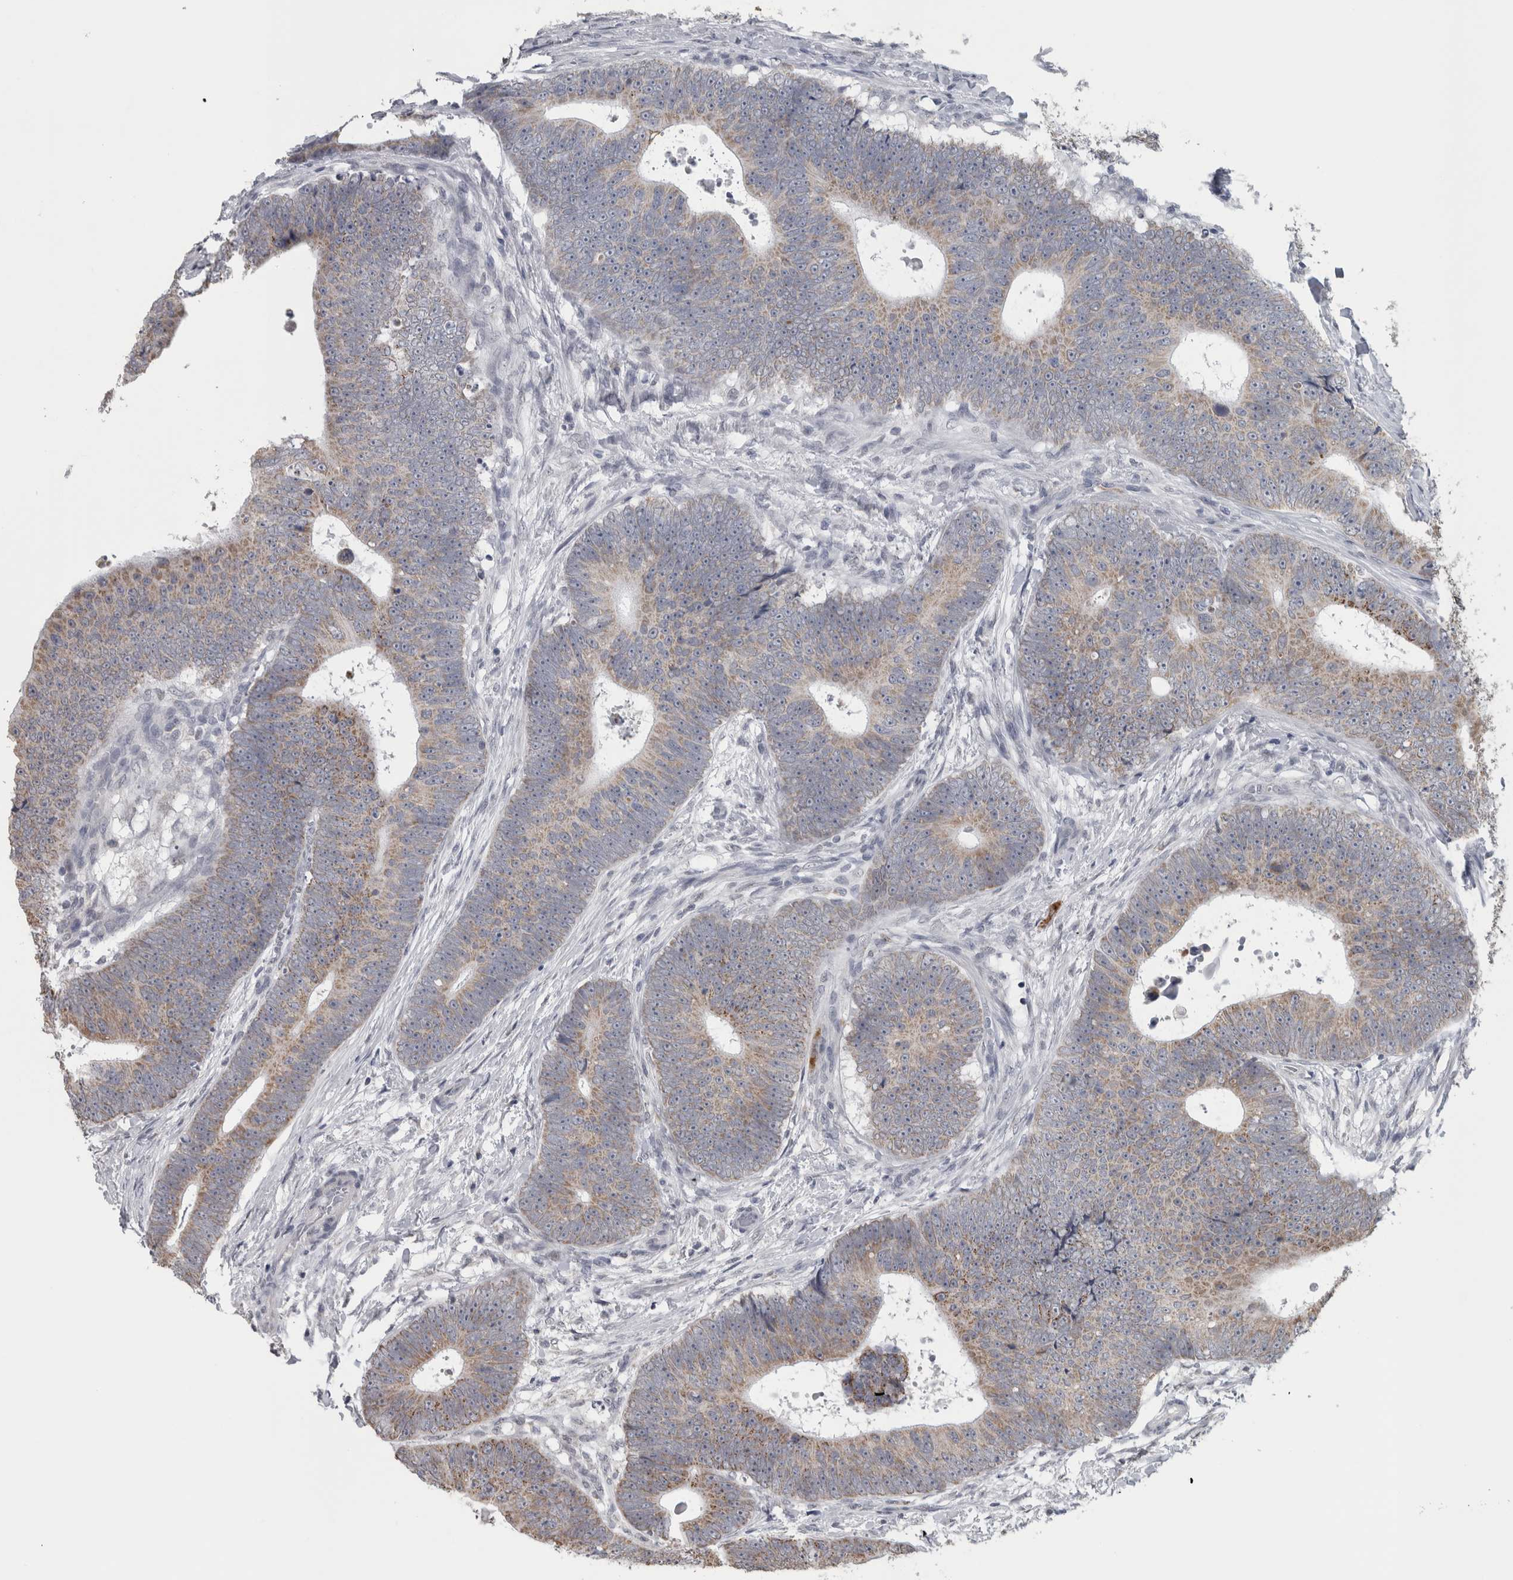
{"staining": {"intensity": "weak", "quantity": ">75%", "location": "cytoplasmic/membranous"}, "tissue": "colorectal cancer", "cell_type": "Tumor cells", "image_type": "cancer", "snomed": [{"axis": "morphology", "description": "Adenocarcinoma, NOS"}, {"axis": "topography", "description": "Colon"}], "caption": "This is a micrograph of IHC staining of adenocarcinoma (colorectal), which shows weak staining in the cytoplasmic/membranous of tumor cells.", "gene": "OR2K2", "patient": {"sex": "male", "age": 56}}